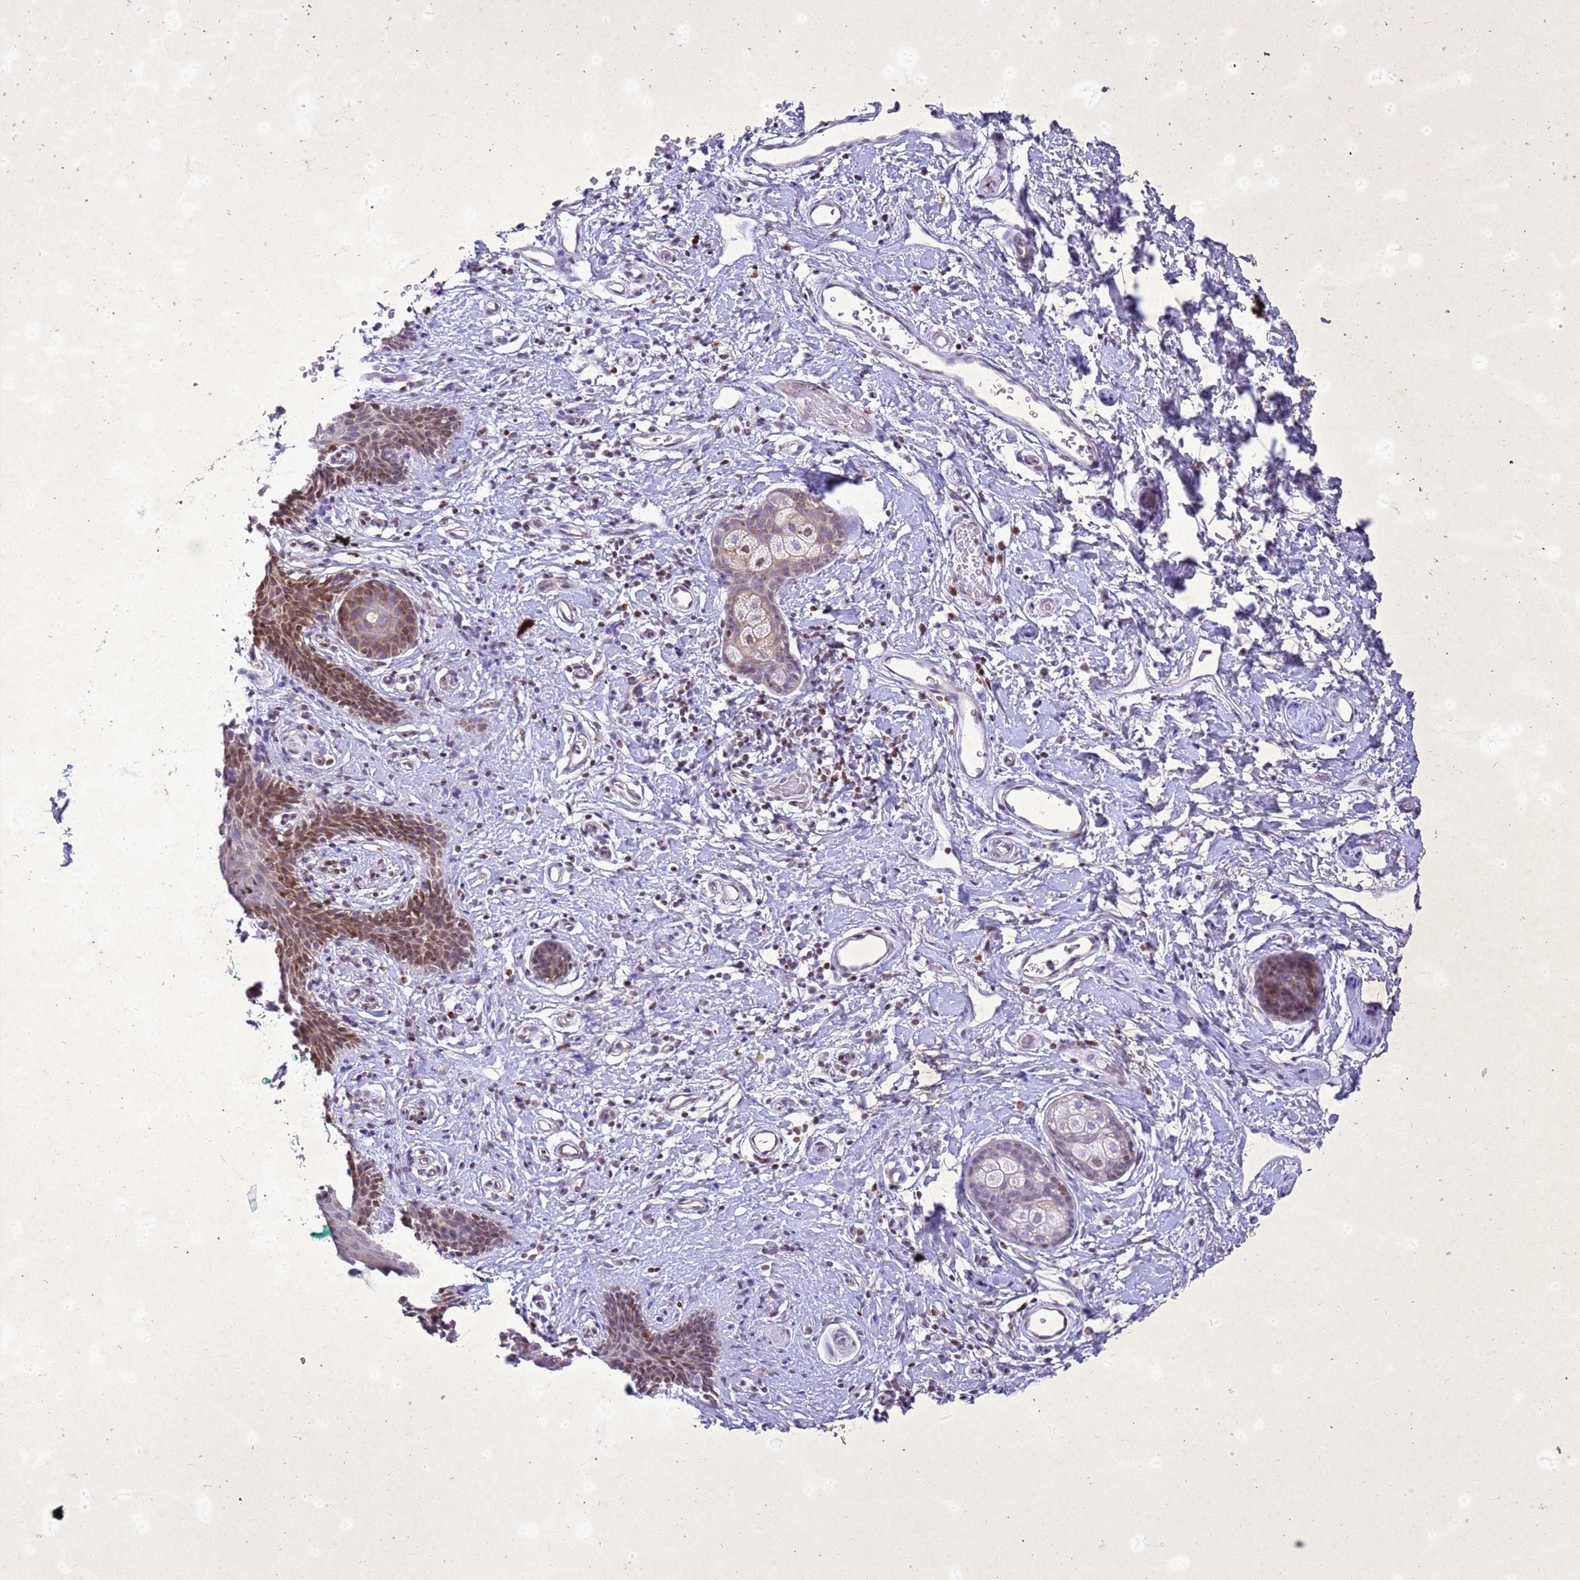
{"staining": {"intensity": "moderate", "quantity": "25%-75%", "location": "cytoplasmic/membranous,nuclear"}, "tissue": "skin", "cell_type": "Epidermal cells", "image_type": "normal", "snomed": [{"axis": "morphology", "description": "Normal tissue, NOS"}, {"axis": "topography", "description": "Vulva"}], "caption": "High-power microscopy captured an IHC micrograph of unremarkable skin, revealing moderate cytoplasmic/membranous,nuclear staining in approximately 25%-75% of epidermal cells. (DAB (3,3'-diaminobenzidine) = brown stain, brightfield microscopy at high magnification).", "gene": "COPS9", "patient": {"sex": "female", "age": 66}}